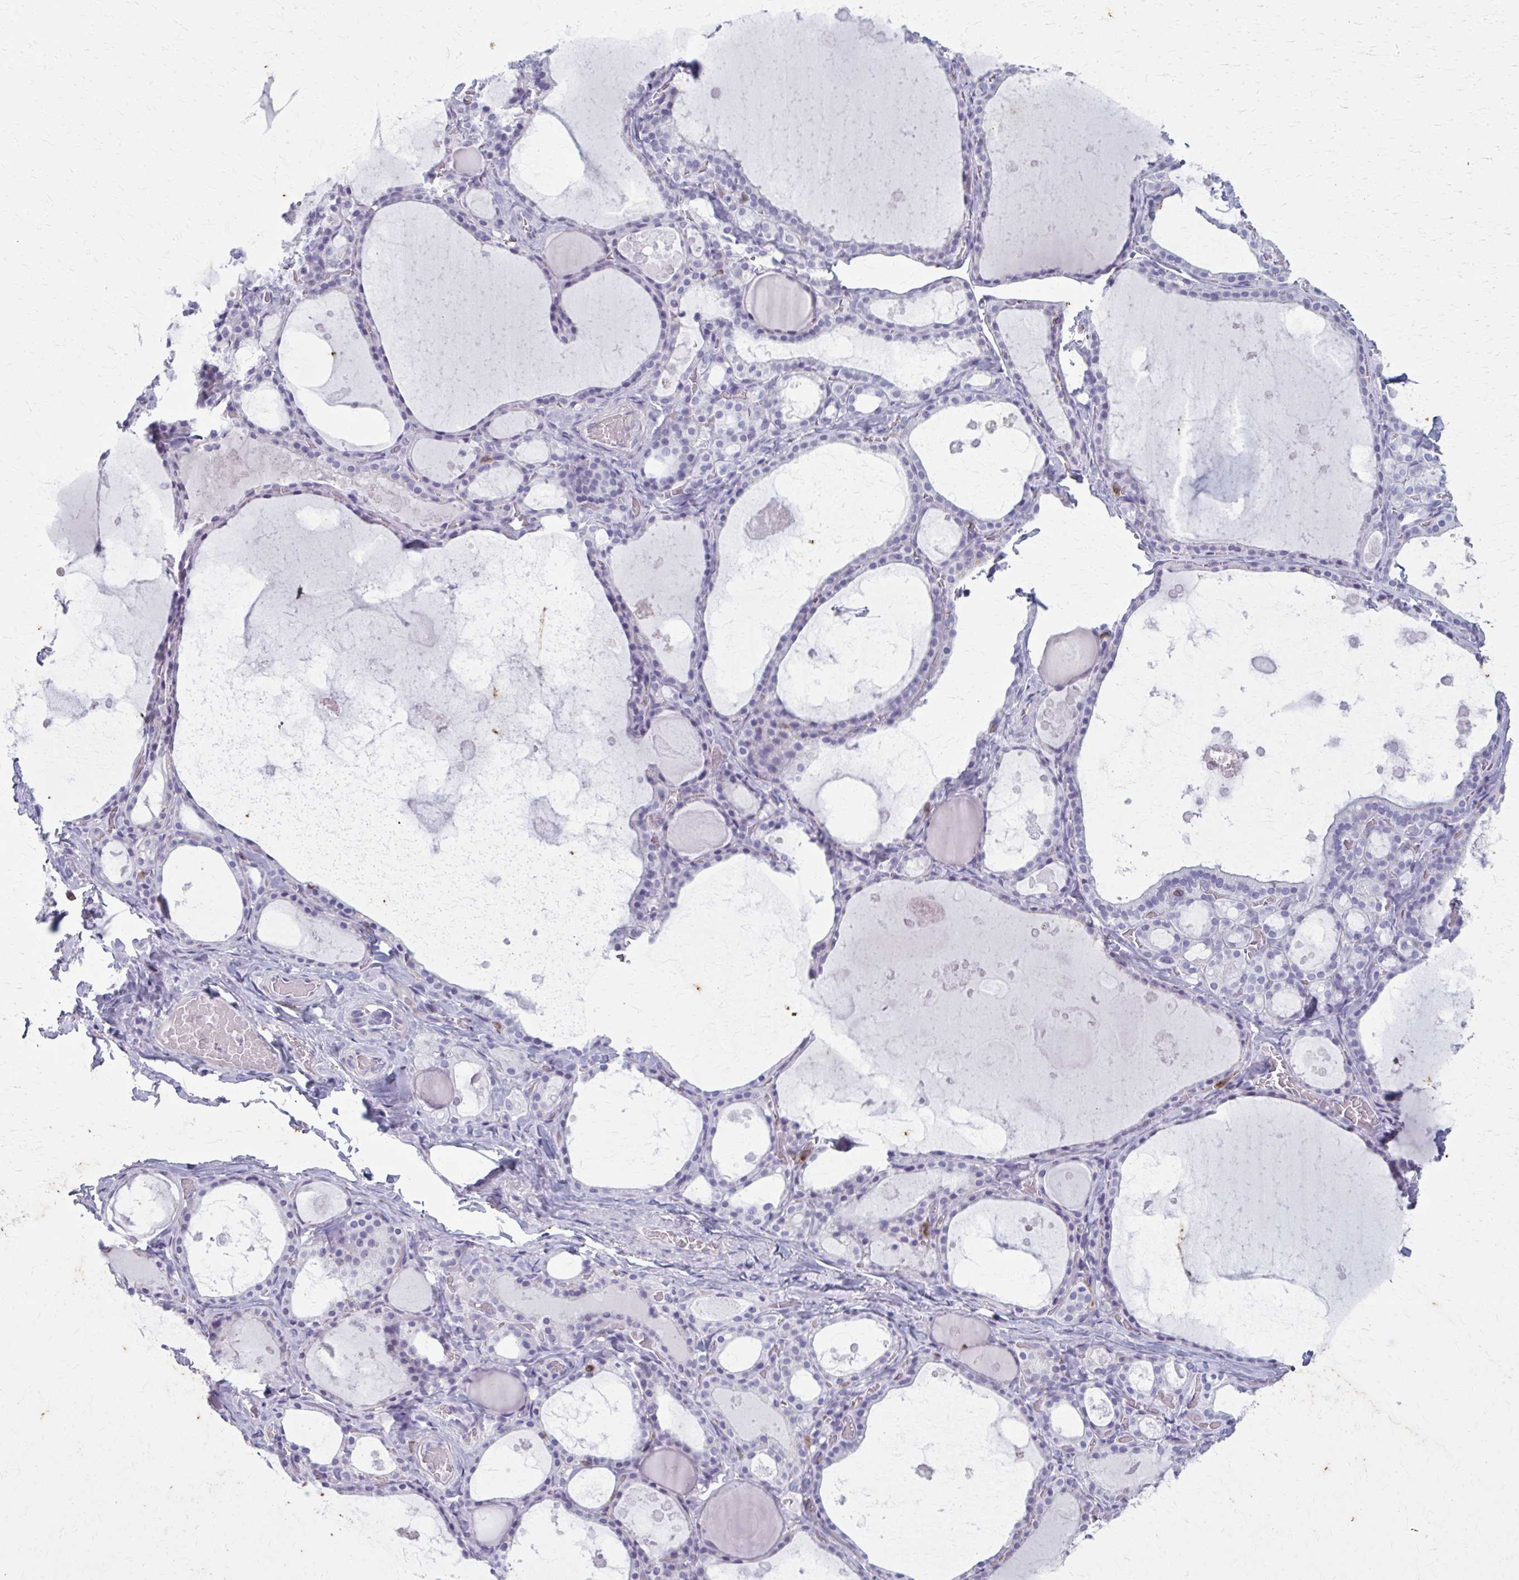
{"staining": {"intensity": "negative", "quantity": "none", "location": "none"}, "tissue": "thyroid gland", "cell_type": "Glandular cells", "image_type": "normal", "snomed": [{"axis": "morphology", "description": "Normal tissue, NOS"}, {"axis": "topography", "description": "Thyroid gland"}], "caption": "High power microscopy photomicrograph of an IHC photomicrograph of normal thyroid gland, revealing no significant expression in glandular cells.", "gene": "CARD9", "patient": {"sex": "male", "age": 56}}